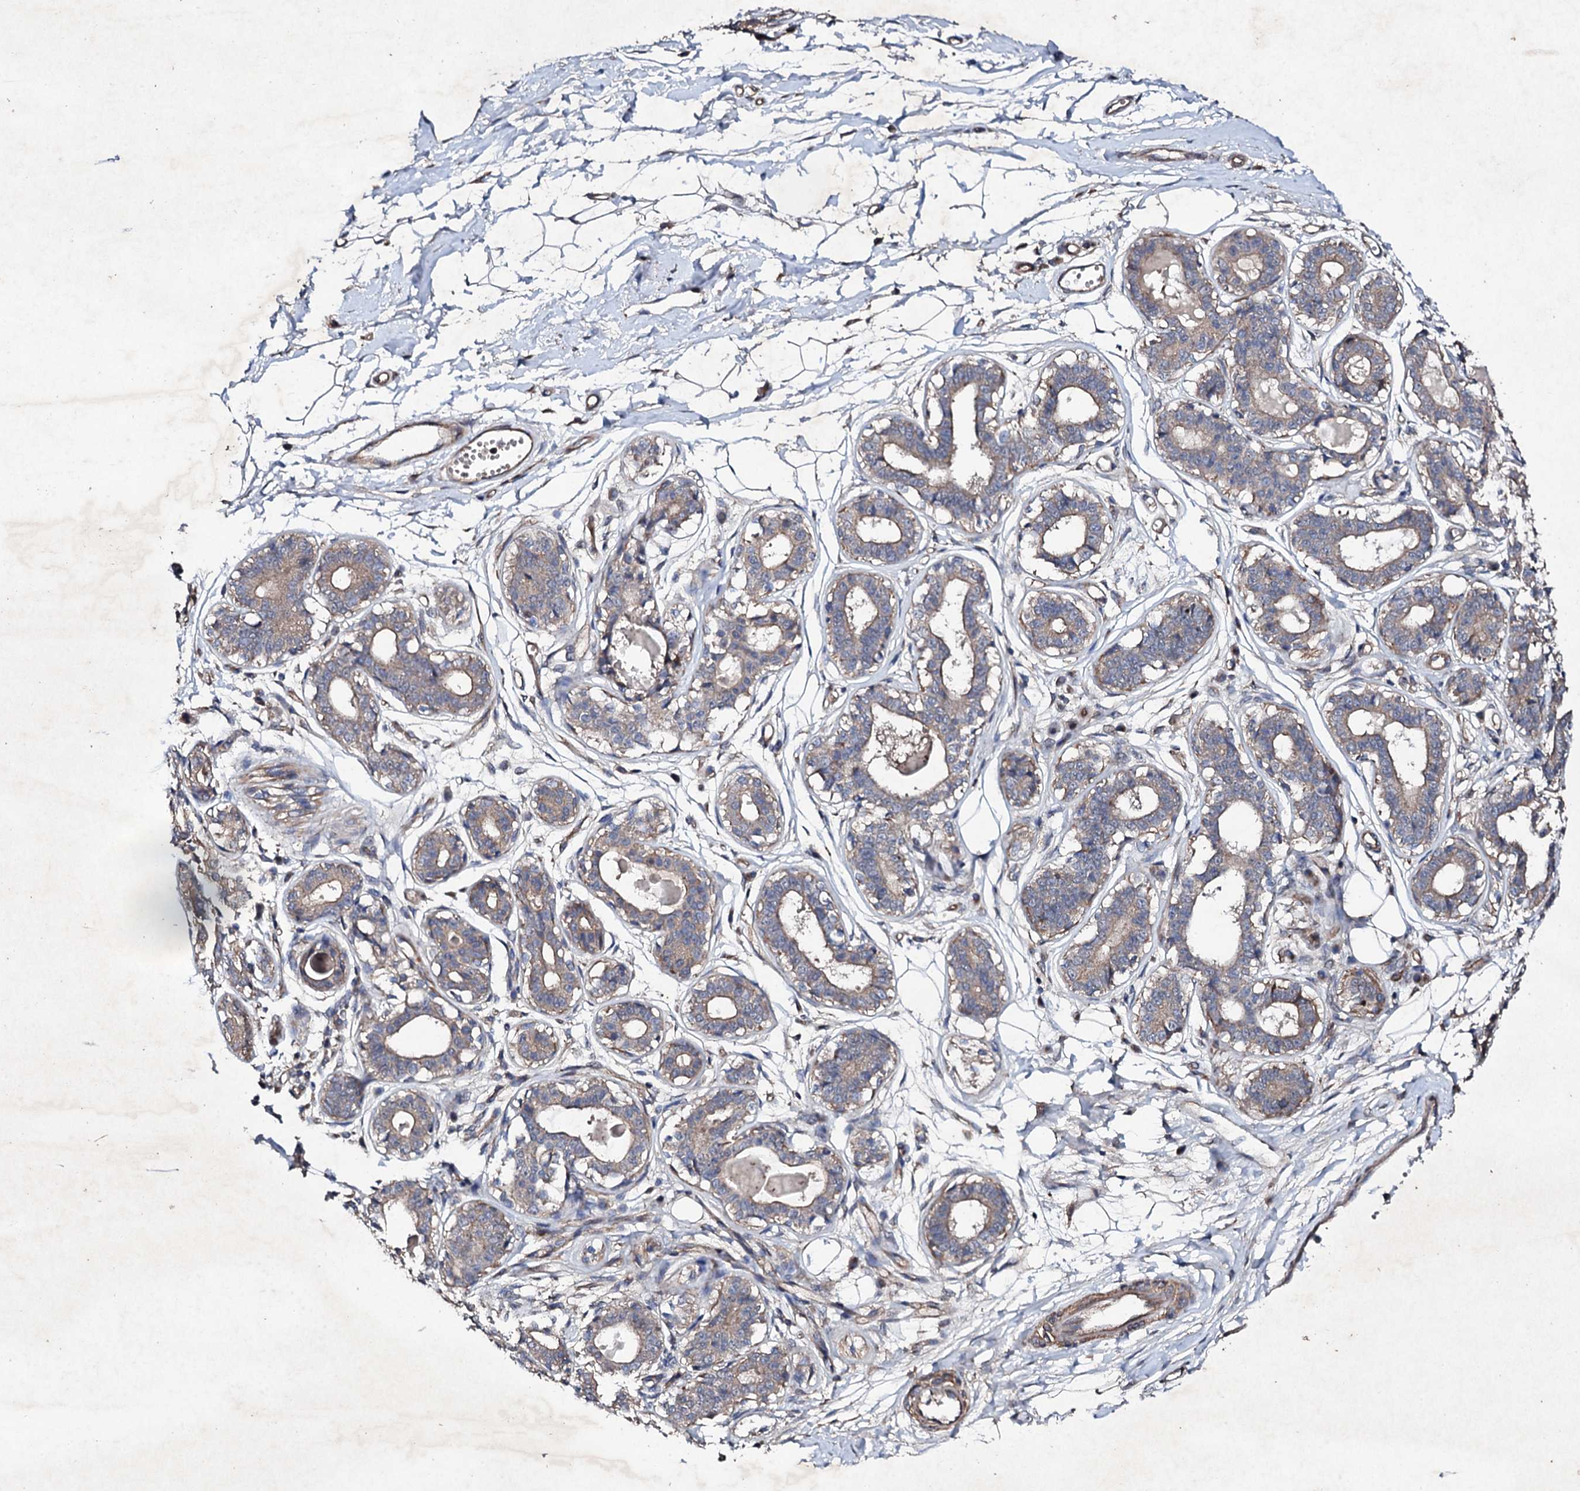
{"staining": {"intensity": "negative", "quantity": "none", "location": "none"}, "tissue": "breast", "cell_type": "Adipocytes", "image_type": "normal", "snomed": [{"axis": "morphology", "description": "Normal tissue, NOS"}, {"axis": "topography", "description": "Breast"}], "caption": "Immunohistochemistry of benign human breast shows no positivity in adipocytes.", "gene": "MOCOS", "patient": {"sex": "female", "age": 45}}